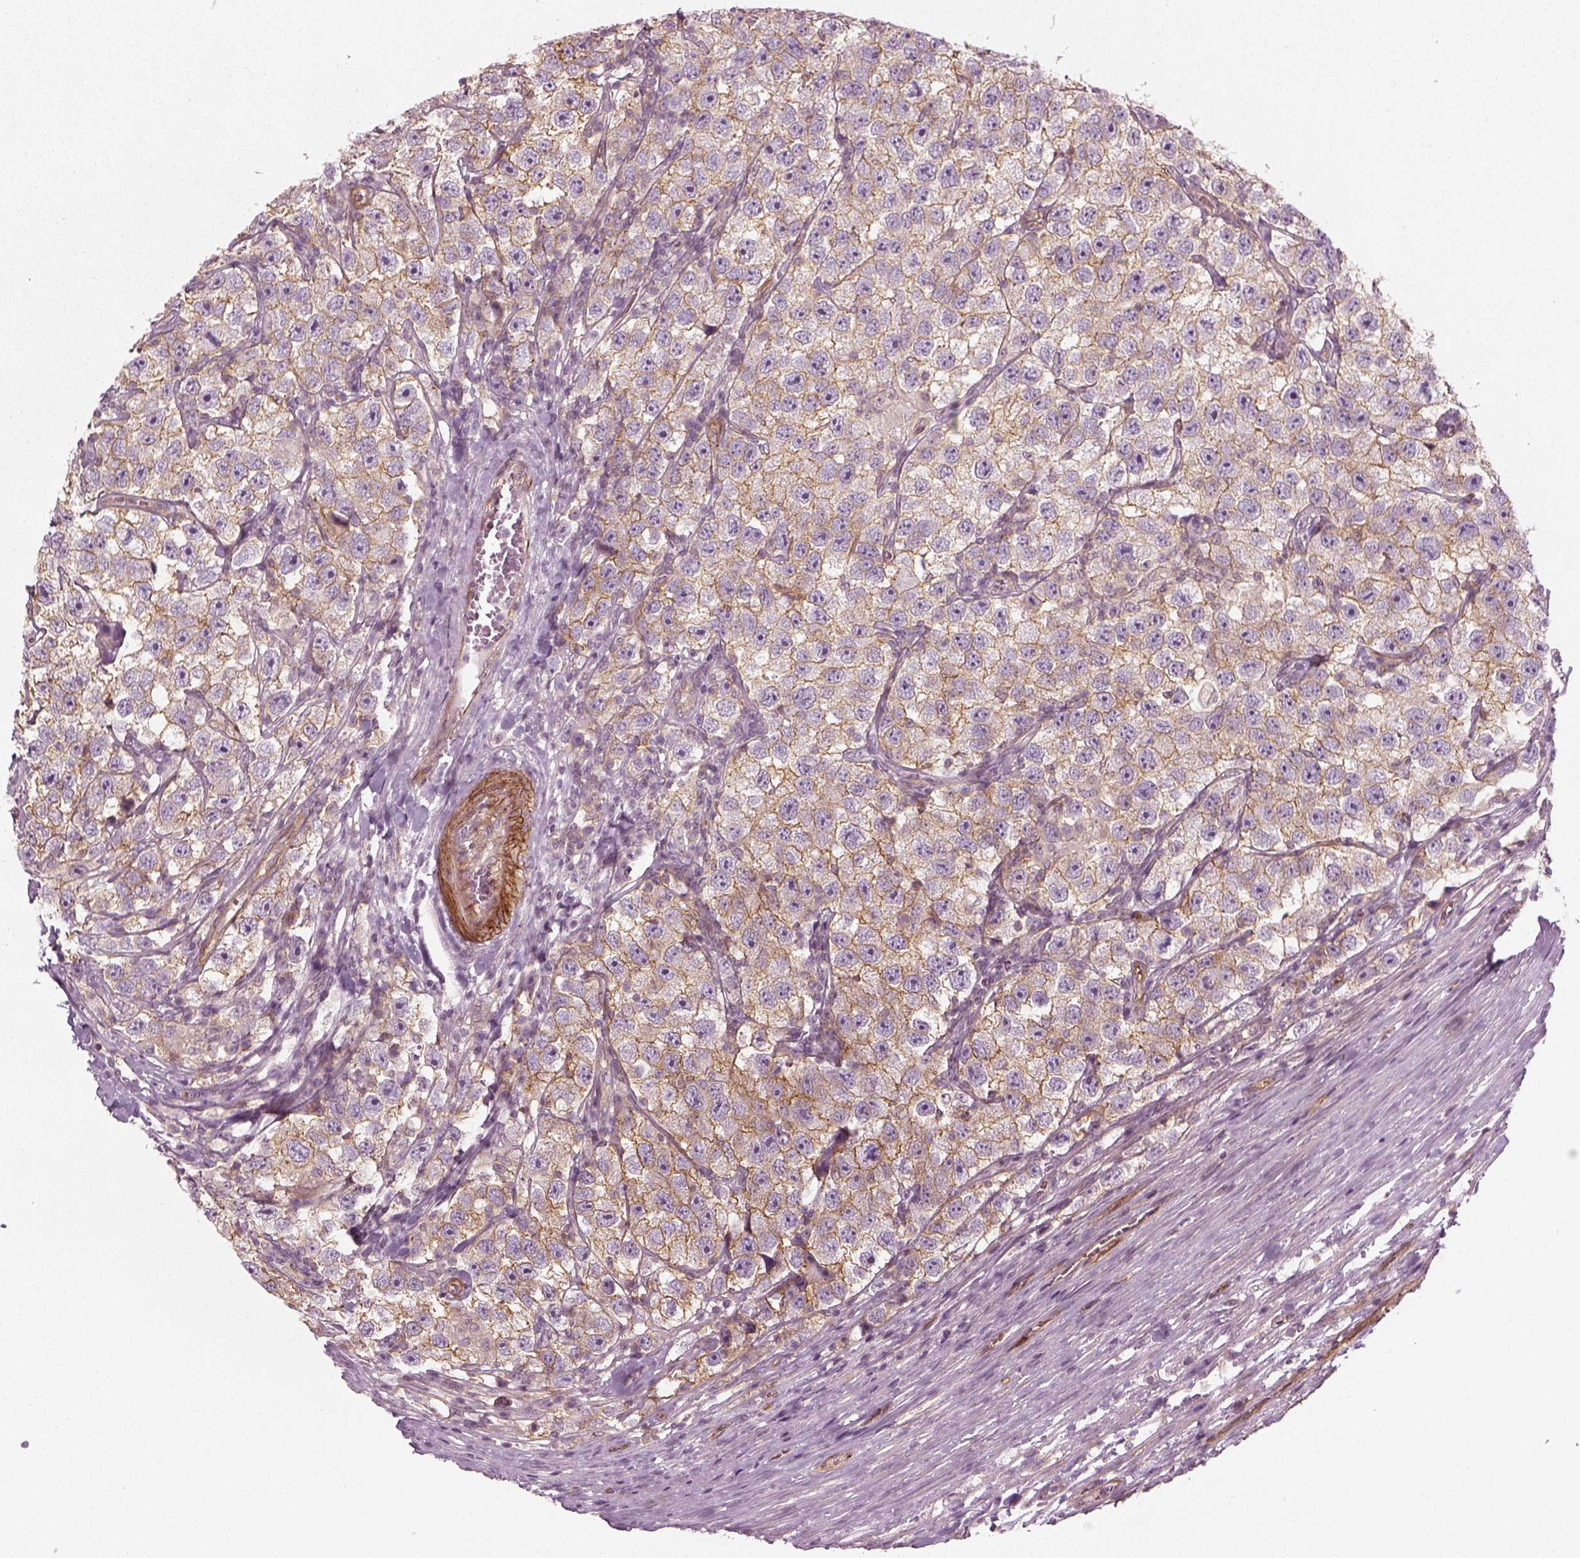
{"staining": {"intensity": "moderate", "quantity": ">75%", "location": "cytoplasmic/membranous"}, "tissue": "testis cancer", "cell_type": "Tumor cells", "image_type": "cancer", "snomed": [{"axis": "morphology", "description": "Seminoma, NOS"}, {"axis": "topography", "description": "Testis"}], "caption": "A medium amount of moderate cytoplasmic/membranous positivity is appreciated in about >75% of tumor cells in seminoma (testis) tissue.", "gene": "NPTN", "patient": {"sex": "male", "age": 26}}